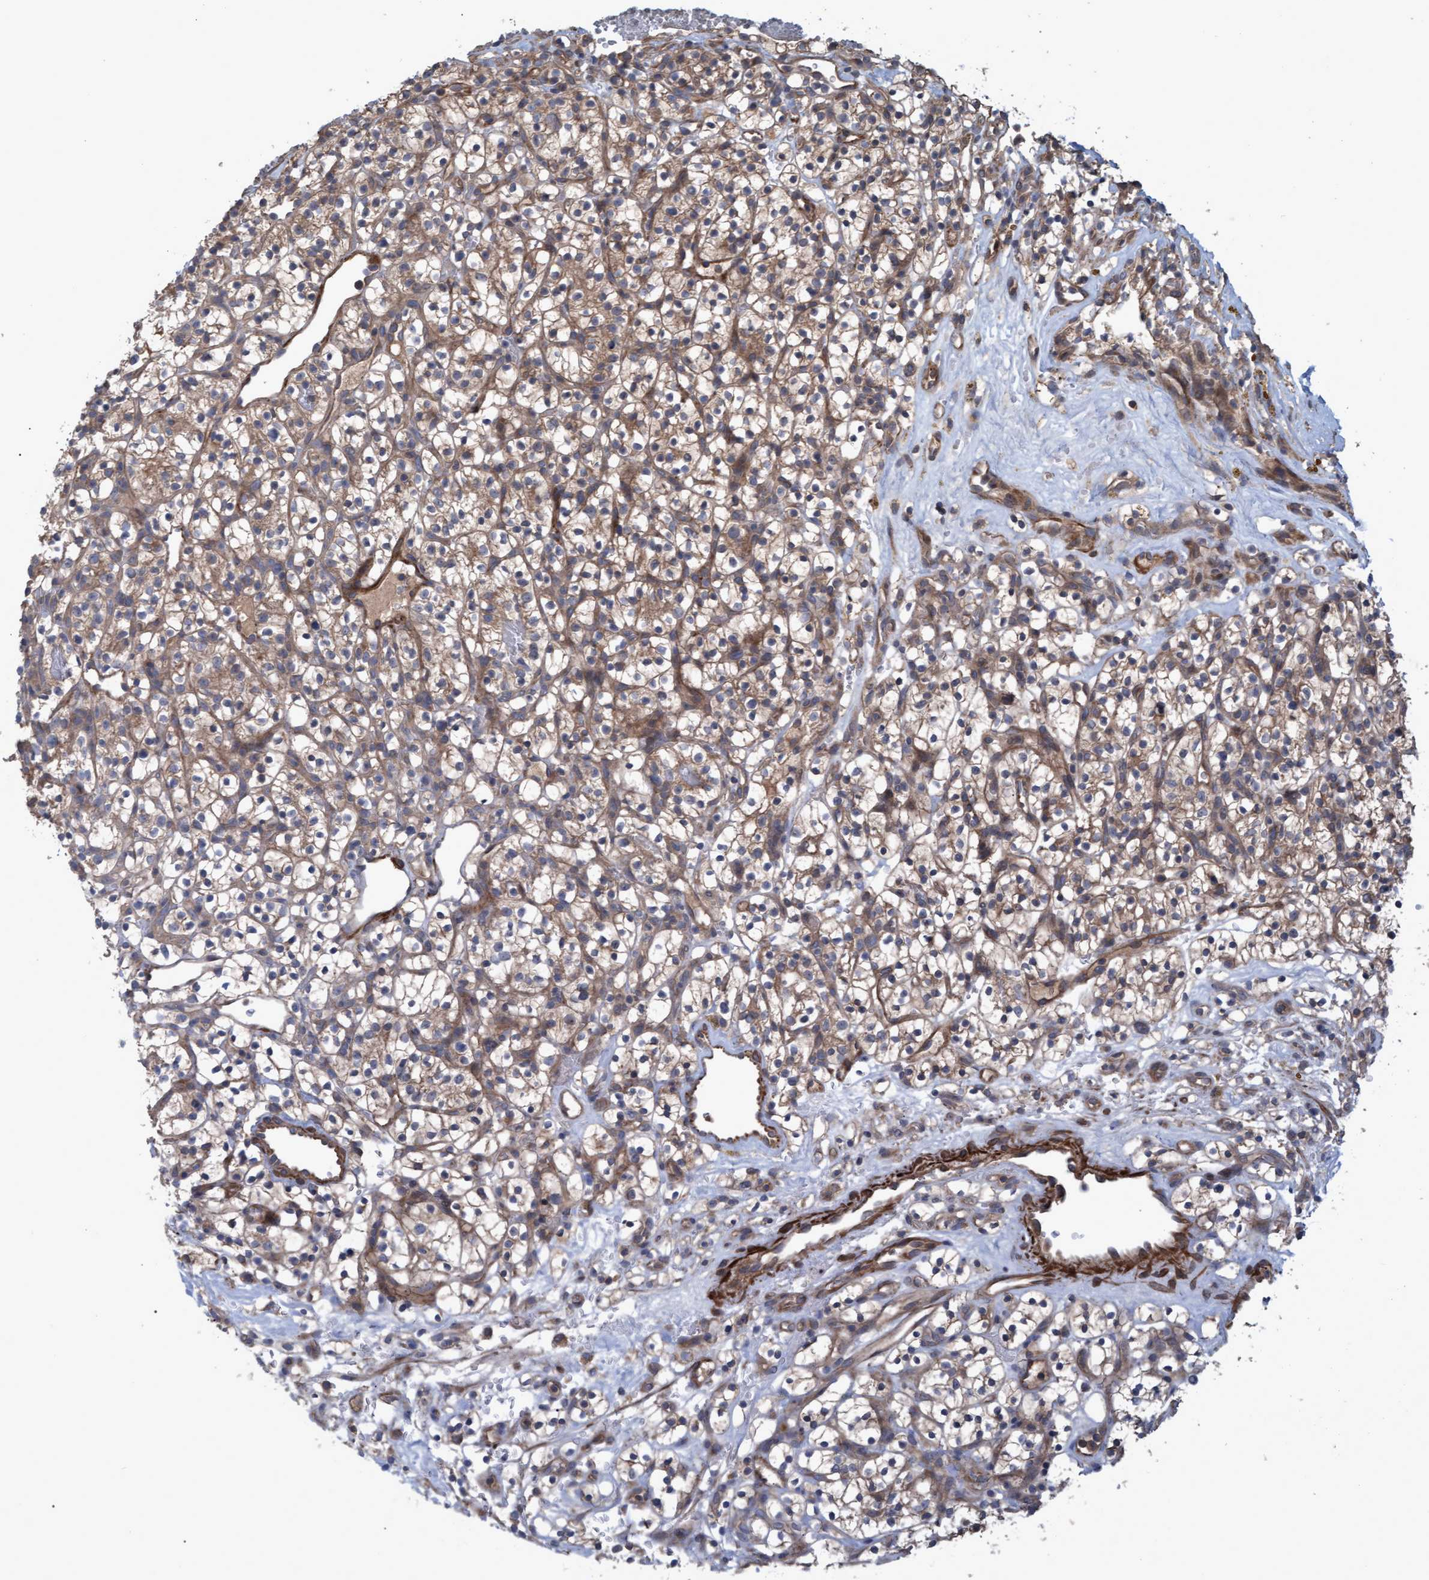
{"staining": {"intensity": "moderate", "quantity": ">75%", "location": "cytoplasmic/membranous"}, "tissue": "renal cancer", "cell_type": "Tumor cells", "image_type": "cancer", "snomed": [{"axis": "morphology", "description": "Adenocarcinoma, NOS"}, {"axis": "topography", "description": "Kidney"}], "caption": "IHC micrograph of neoplastic tissue: adenocarcinoma (renal) stained using IHC displays medium levels of moderate protein expression localized specifically in the cytoplasmic/membranous of tumor cells, appearing as a cytoplasmic/membranous brown color.", "gene": "GGT6", "patient": {"sex": "female", "age": 57}}